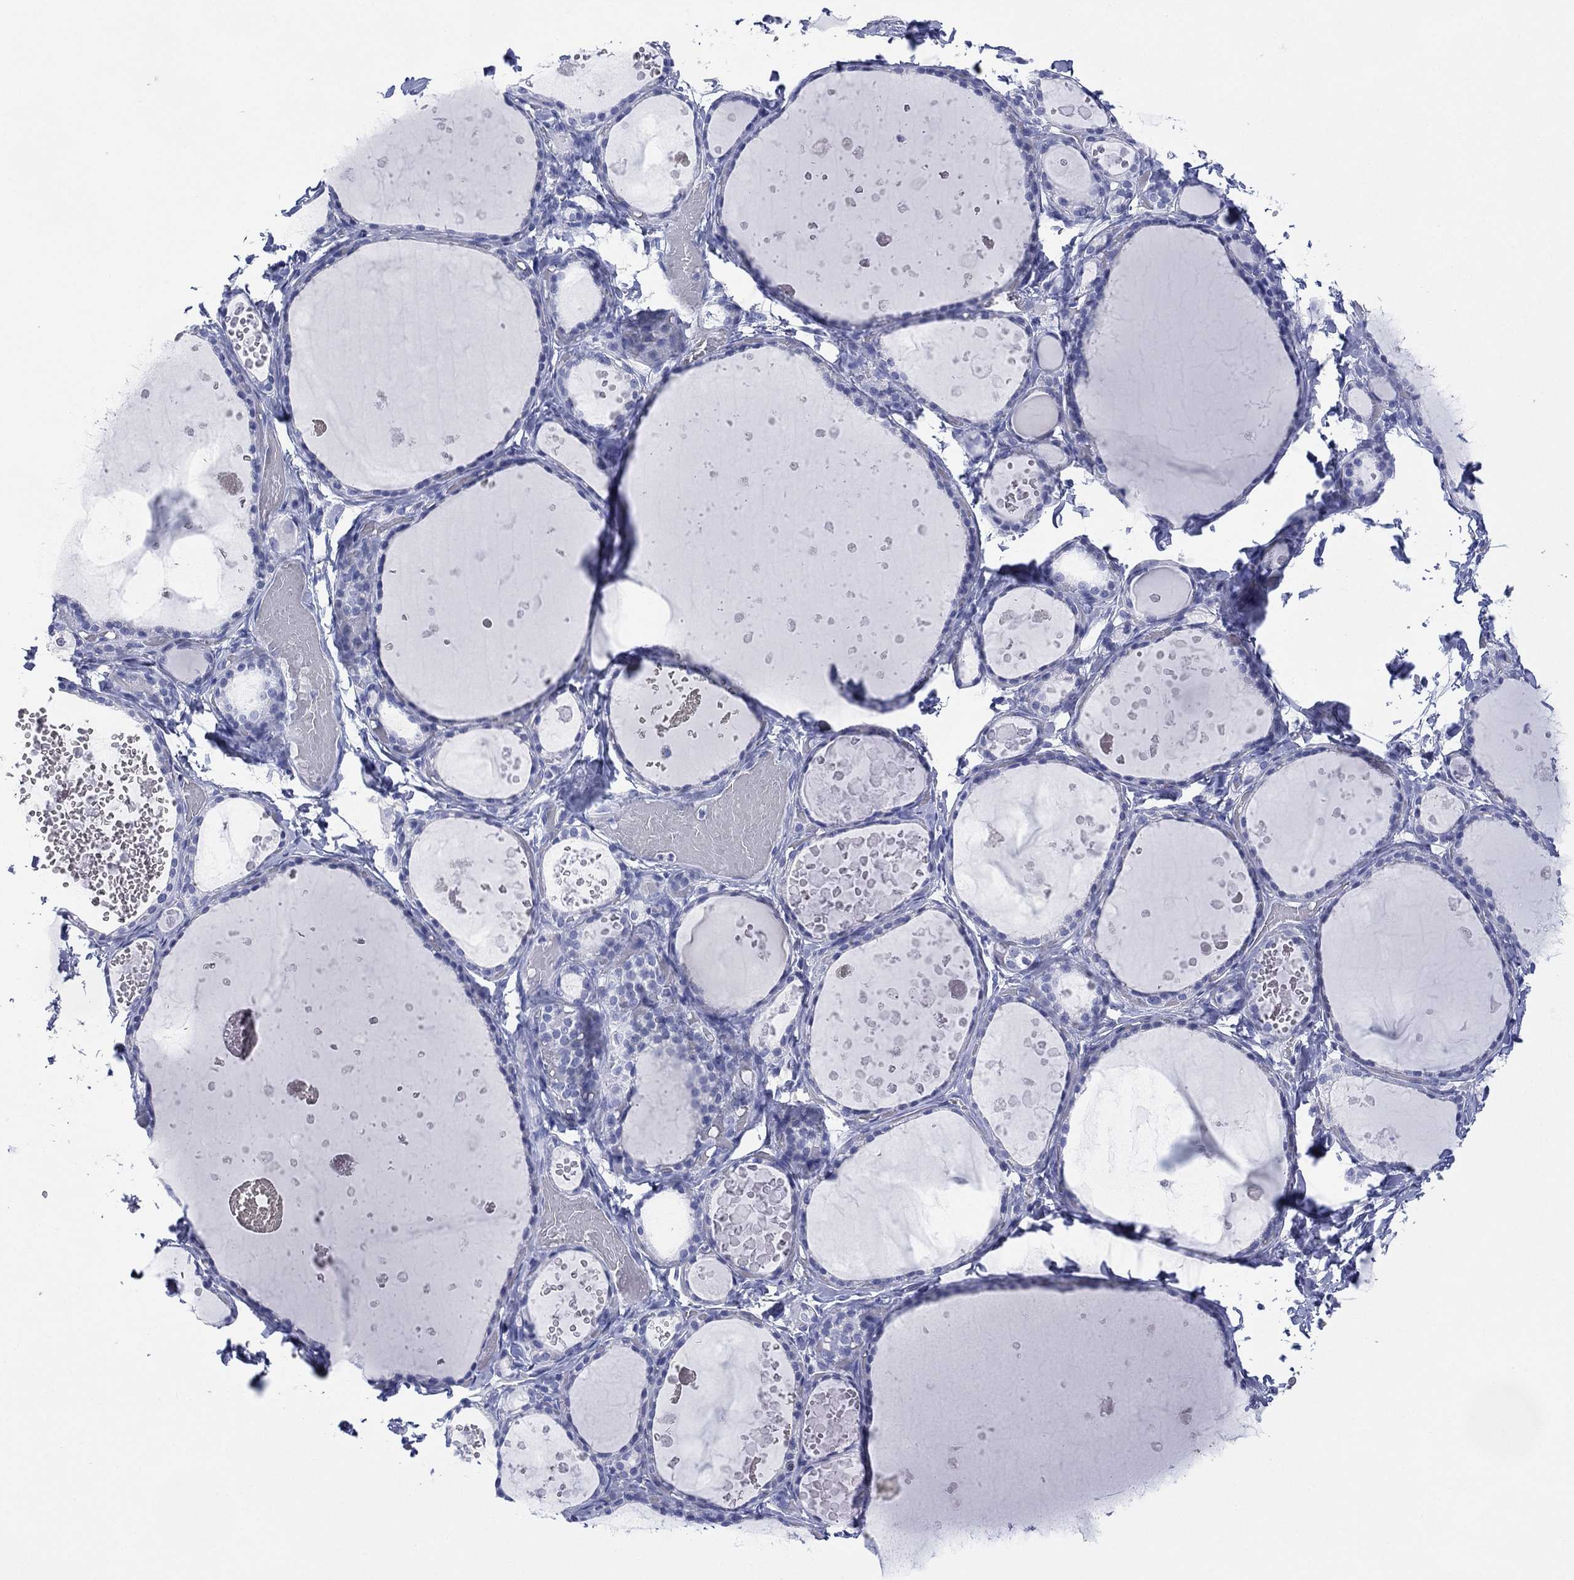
{"staining": {"intensity": "negative", "quantity": "none", "location": "none"}, "tissue": "thyroid gland", "cell_type": "Glandular cells", "image_type": "normal", "snomed": [{"axis": "morphology", "description": "Normal tissue, NOS"}, {"axis": "topography", "description": "Thyroid gland"}], "caption": "There is no significant expression in glandular cells of thyroid gland. (Immunohistochemistry, brightfield microscopy, high magnification).", "gene": "DSG1", "patient": {"sex": "female", "age": 56}}